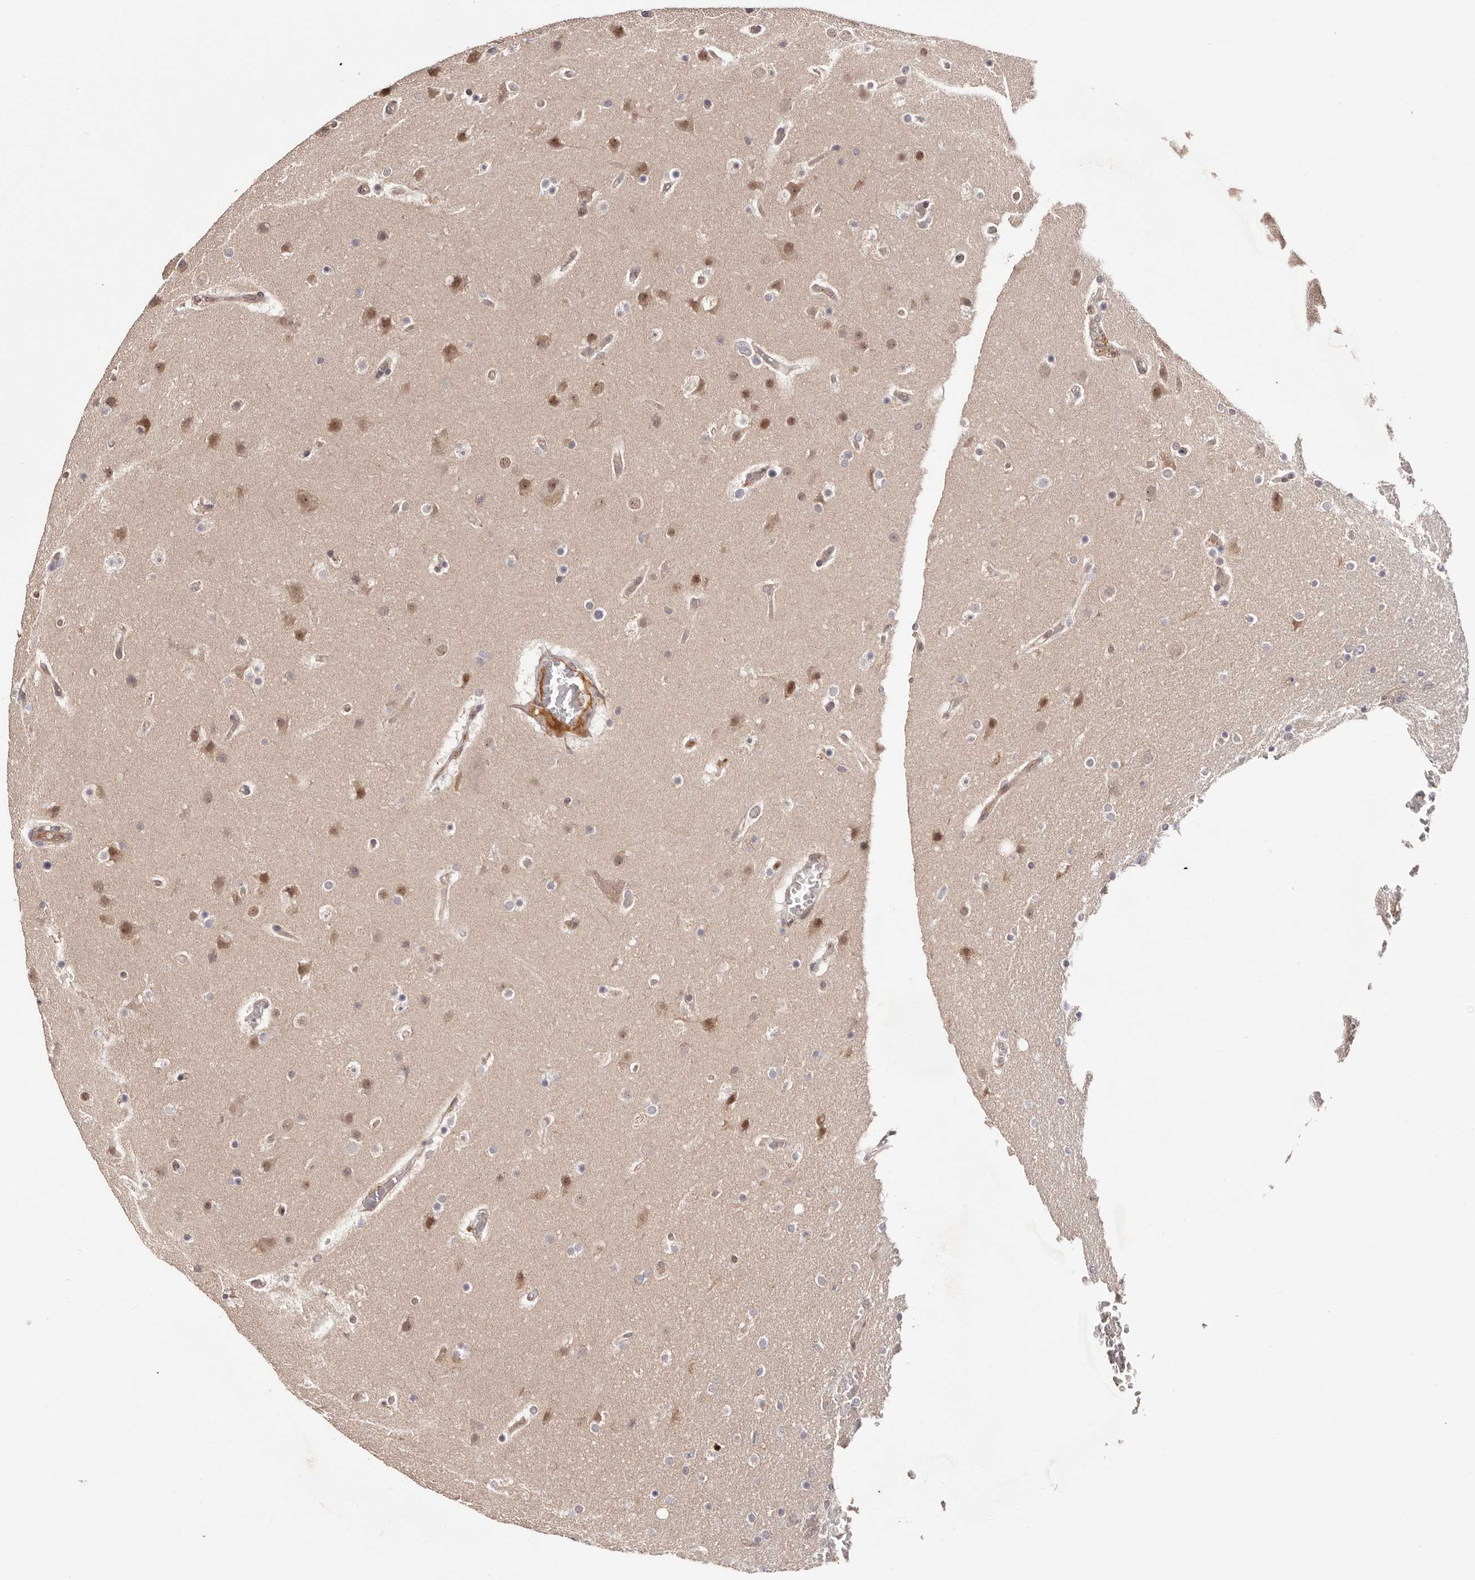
{"staining": {"intensity": "moderate", "quantity": "25%-75%", "location": "nuclear"}, "tissue": "glioma", "cell_type": "Tumor cells", "image_type": "cancer", "snomed": [{"axis": "morphology", "description": "Glioma, malignant, High grade"}, {"axis": "topography", "description": "Cerebral cortex"}], "caption": "About 25%-75% of tumor cells in glioma show moderate nuclear protein staining as visualized by brown immunohistochemical staining.", "gene": "EGR3", "patient": {"sex": "female", "age": 36}}